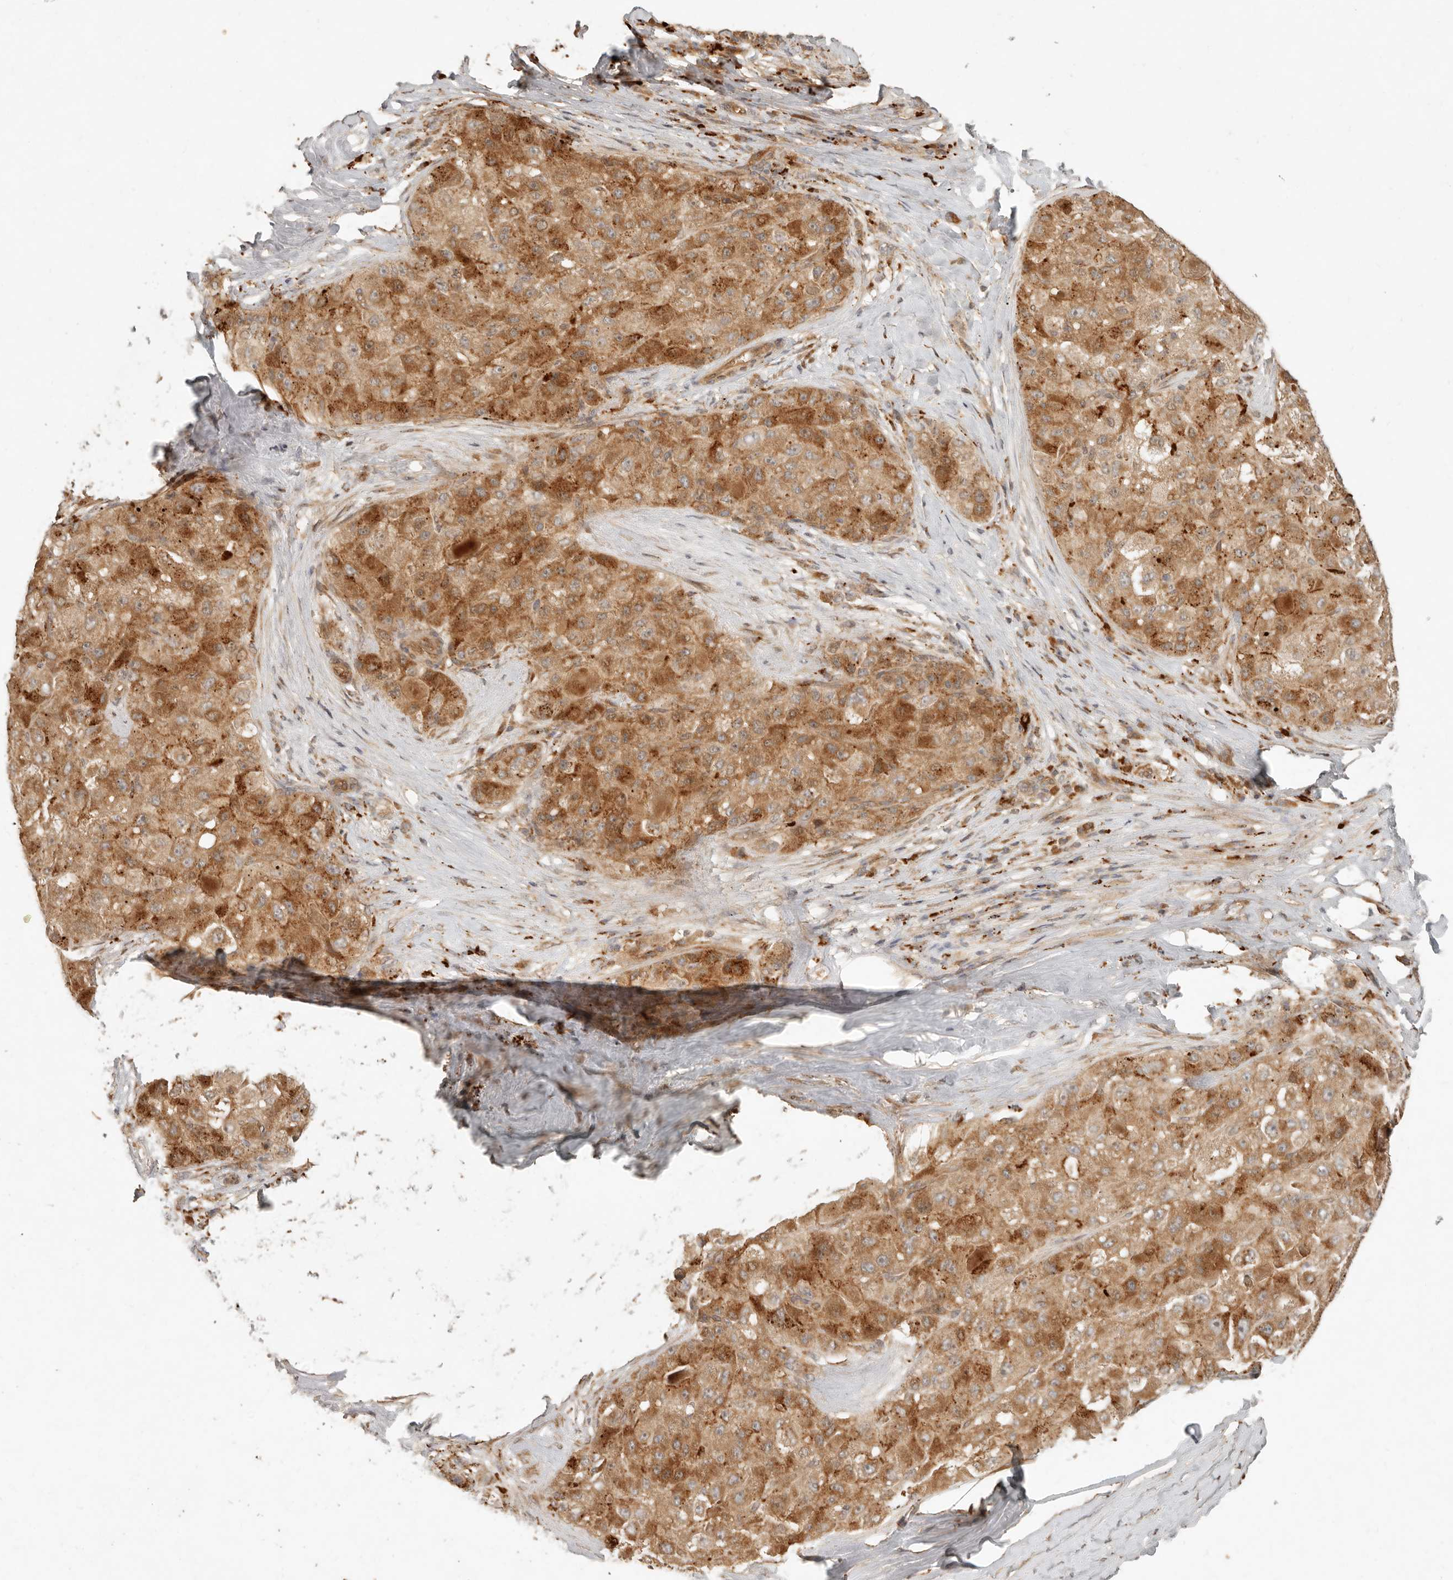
{"staining": {"intensity": "moderate", "quantity": ">75%", "location": "cytoplasmic/membranous"}, "tissue": "liver cancer", "cell_type": "Tumor cells", "image_type": "cancer", "snomed": [{"axis": "morphology", "description": "Carcinoma, Hepatocellular, NOS"}, {"axis": "topography", "description": "Liver"}], "caption": "Tumor cells exhibit medium levels of moderate cytoplasmic/membranous staining in about >75% of cells in liver cancer (hepatocellular carcinoma).", "gene": "ANKRD61", "patient": {"sex": "male", "age": 80}}